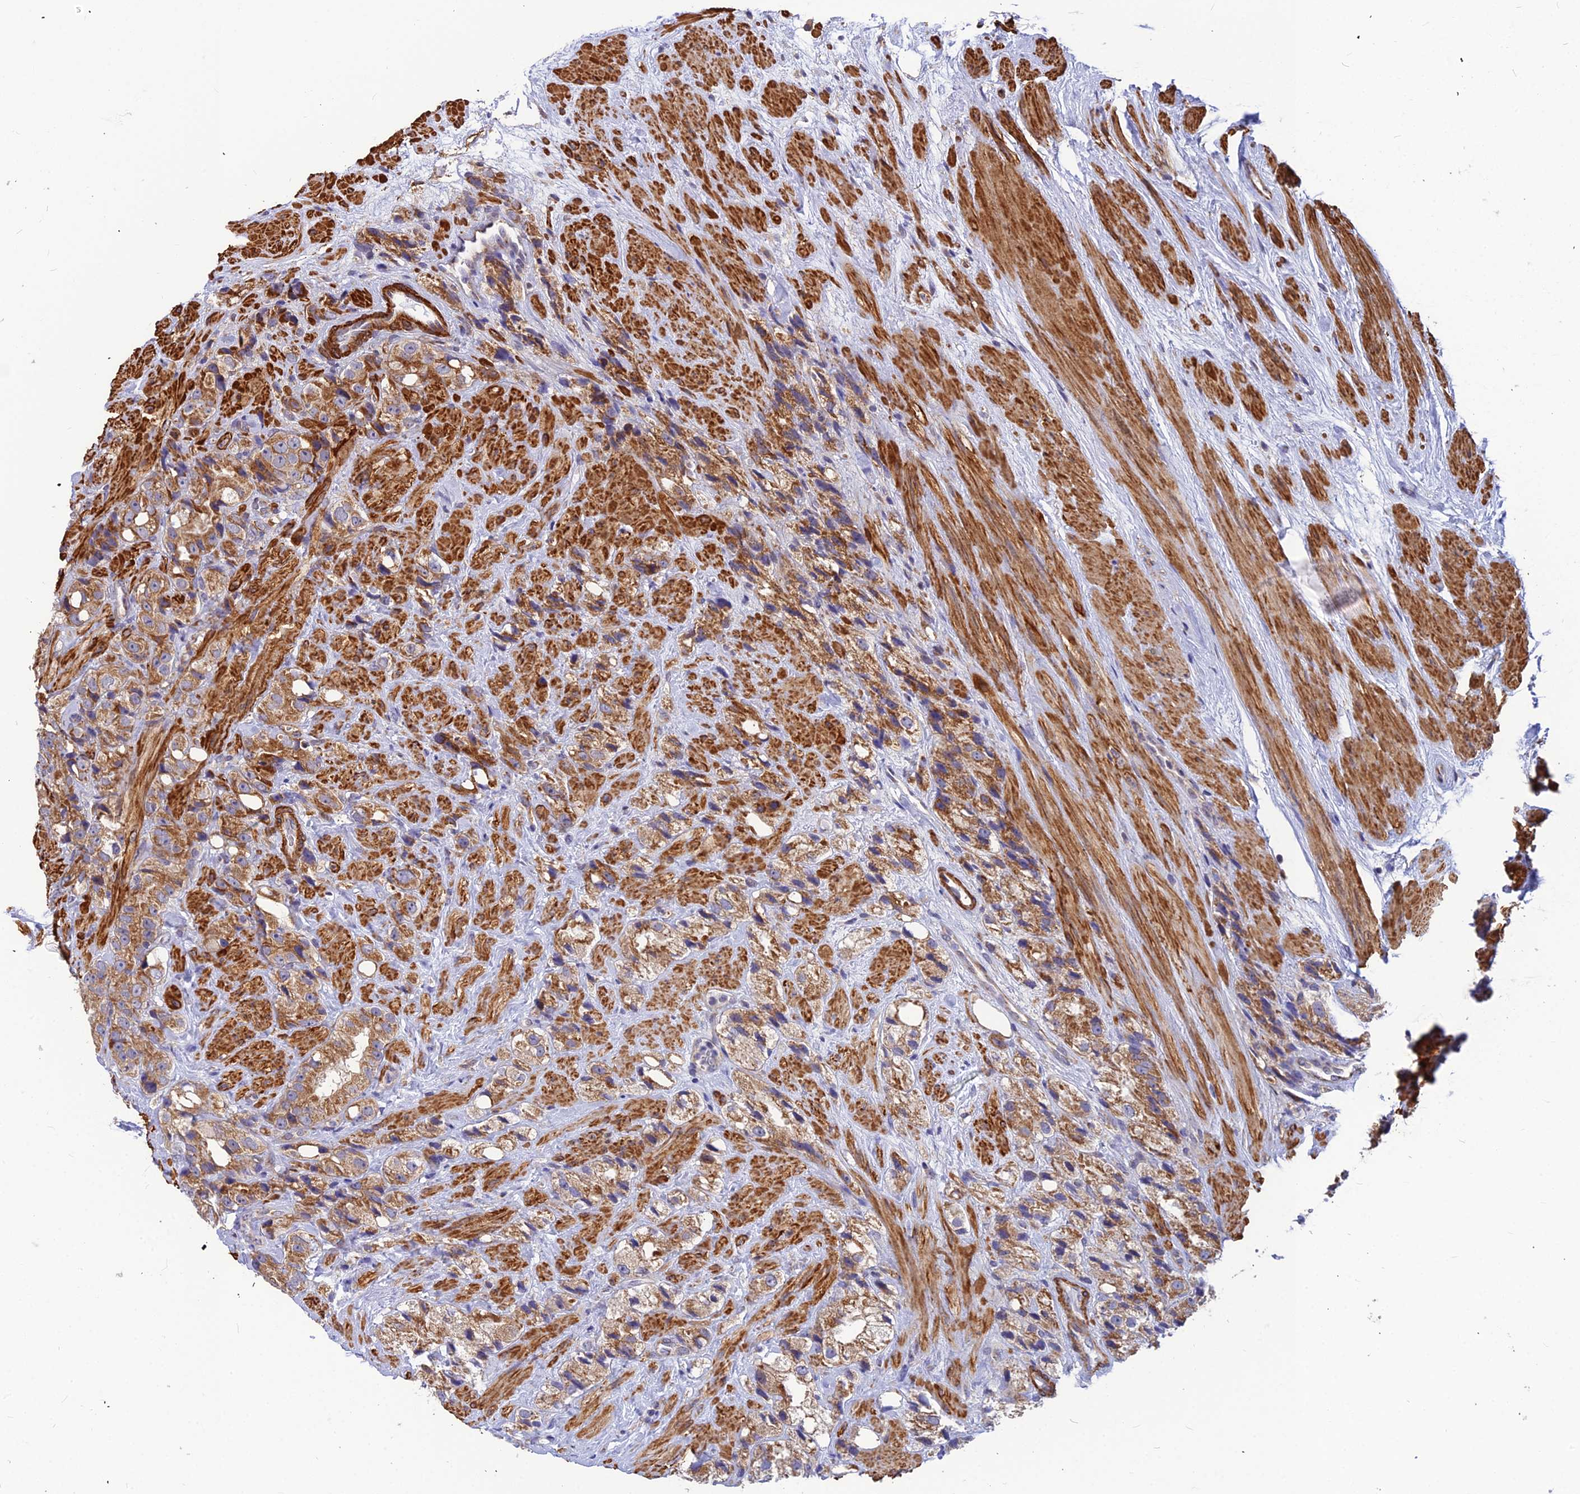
{"staining": {"intensity": "moderate", "quantity": ">75%", "location": "cytoplasmic/membranous"}, "tissue": "prostate cancer", "cell_type": "Tumor cells", "image_type": "cancer", "snomed": [{"axis": "morphology", "description": "Adenocarcinoma, NOS"}, {"axis": "topography", "description": "Prostate"}], "caption": "Protein analysis of prostate cancer (adenocarcinoma) tissue exhibits moderate cytoplasmic/membranous staining in approximately >75% of tumor cells. The protein is shown in brown color, while the nuclei are stained blue.", "gene": "LEKR1", "patient": {"sex": "male", "age": 79}}